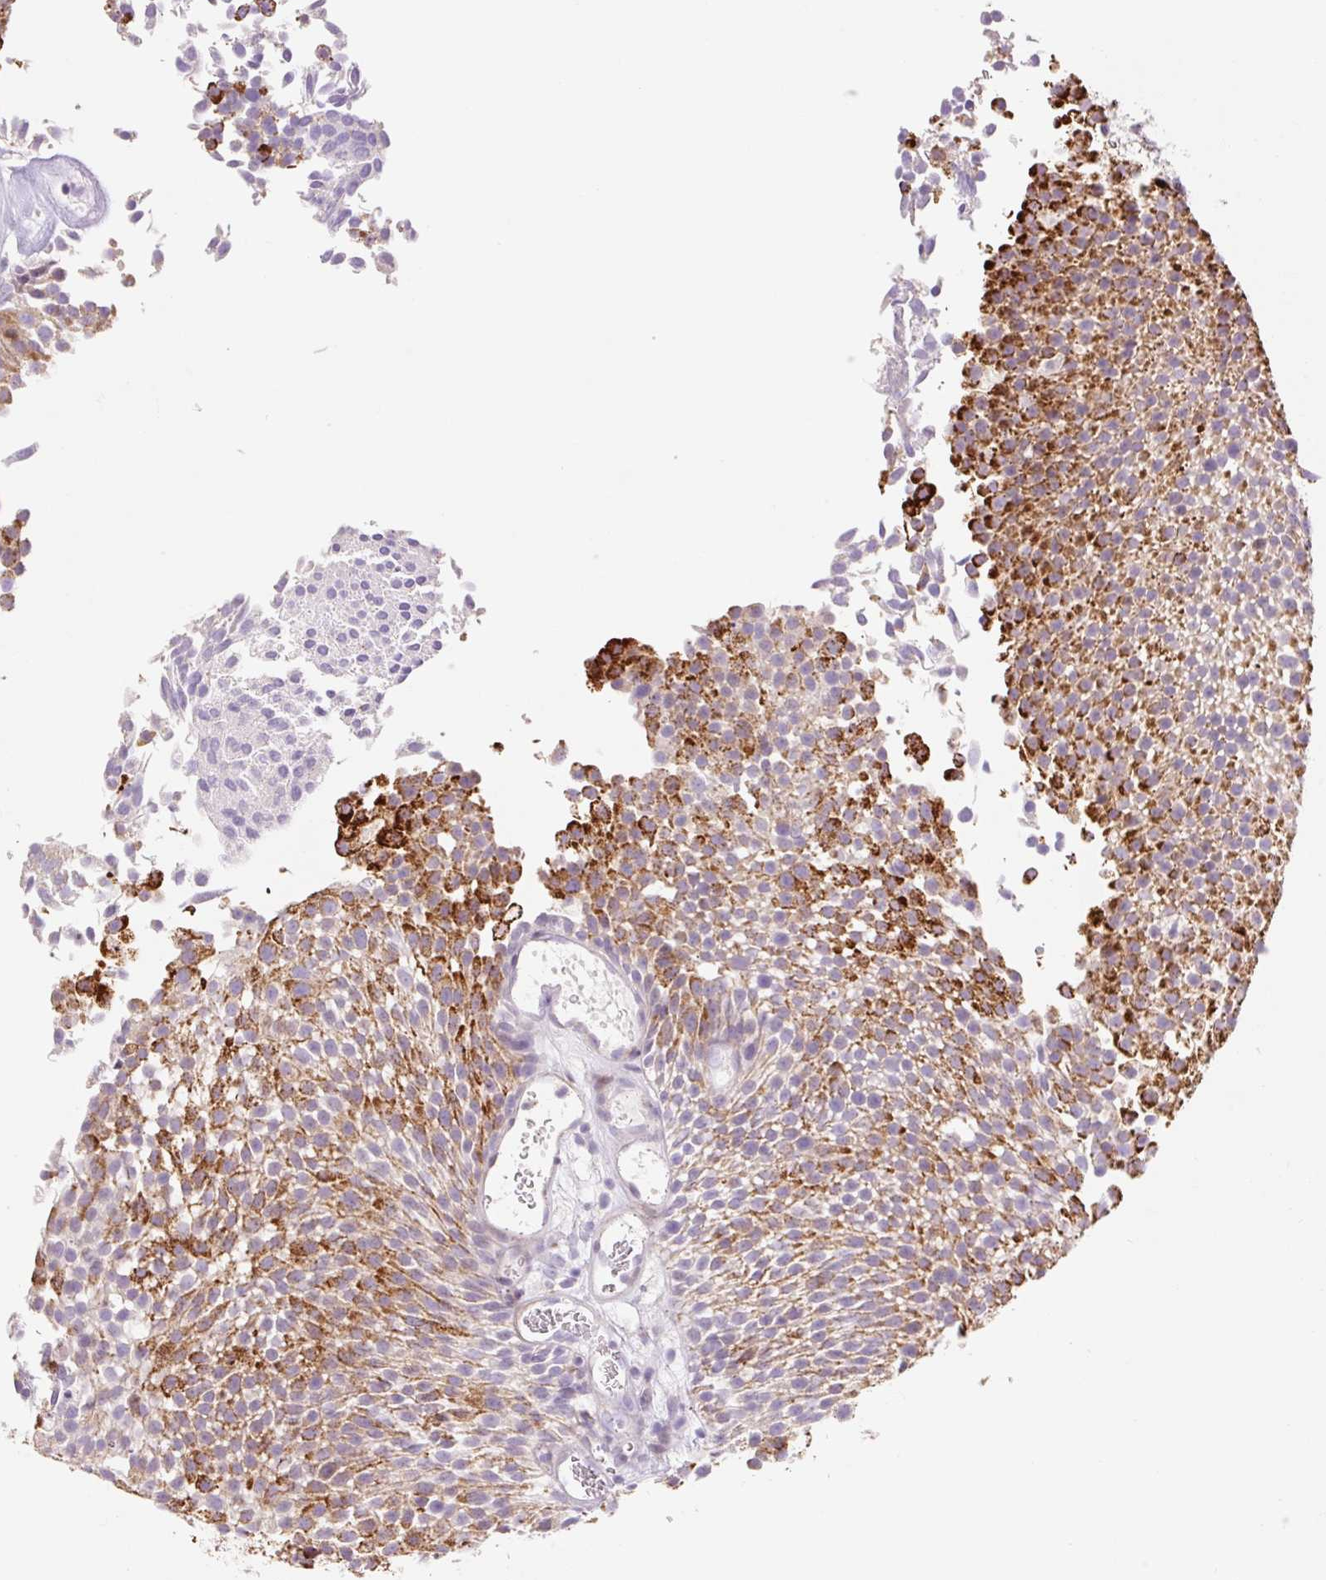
{"staining": {"intensity": "strong", "quantity": "25%-75%", "location": "cytoplasmic/membranous"}, "tissue": "urothelial cancer", "cell_type": "Tumor cells", "image_type": "cancer", "snomed": [{"axis": "morphology", "description": "Urothelial carcinoma, Low grade"}, {"axis": "topography", "description": "Urinary bladder"}], "caption": "Urothelial cancer was stained to show a protein in brown. There is high levels of strong cytoplasmic/membranous staining in approximately 25%-75% of tumor cells. (DAB (3,3'-diaminobenzidine) IHC, brown staining for protein, blue staining for nuclei).", "gene": "ZNF552", "patient": {"sex": "female", "age": 79}}